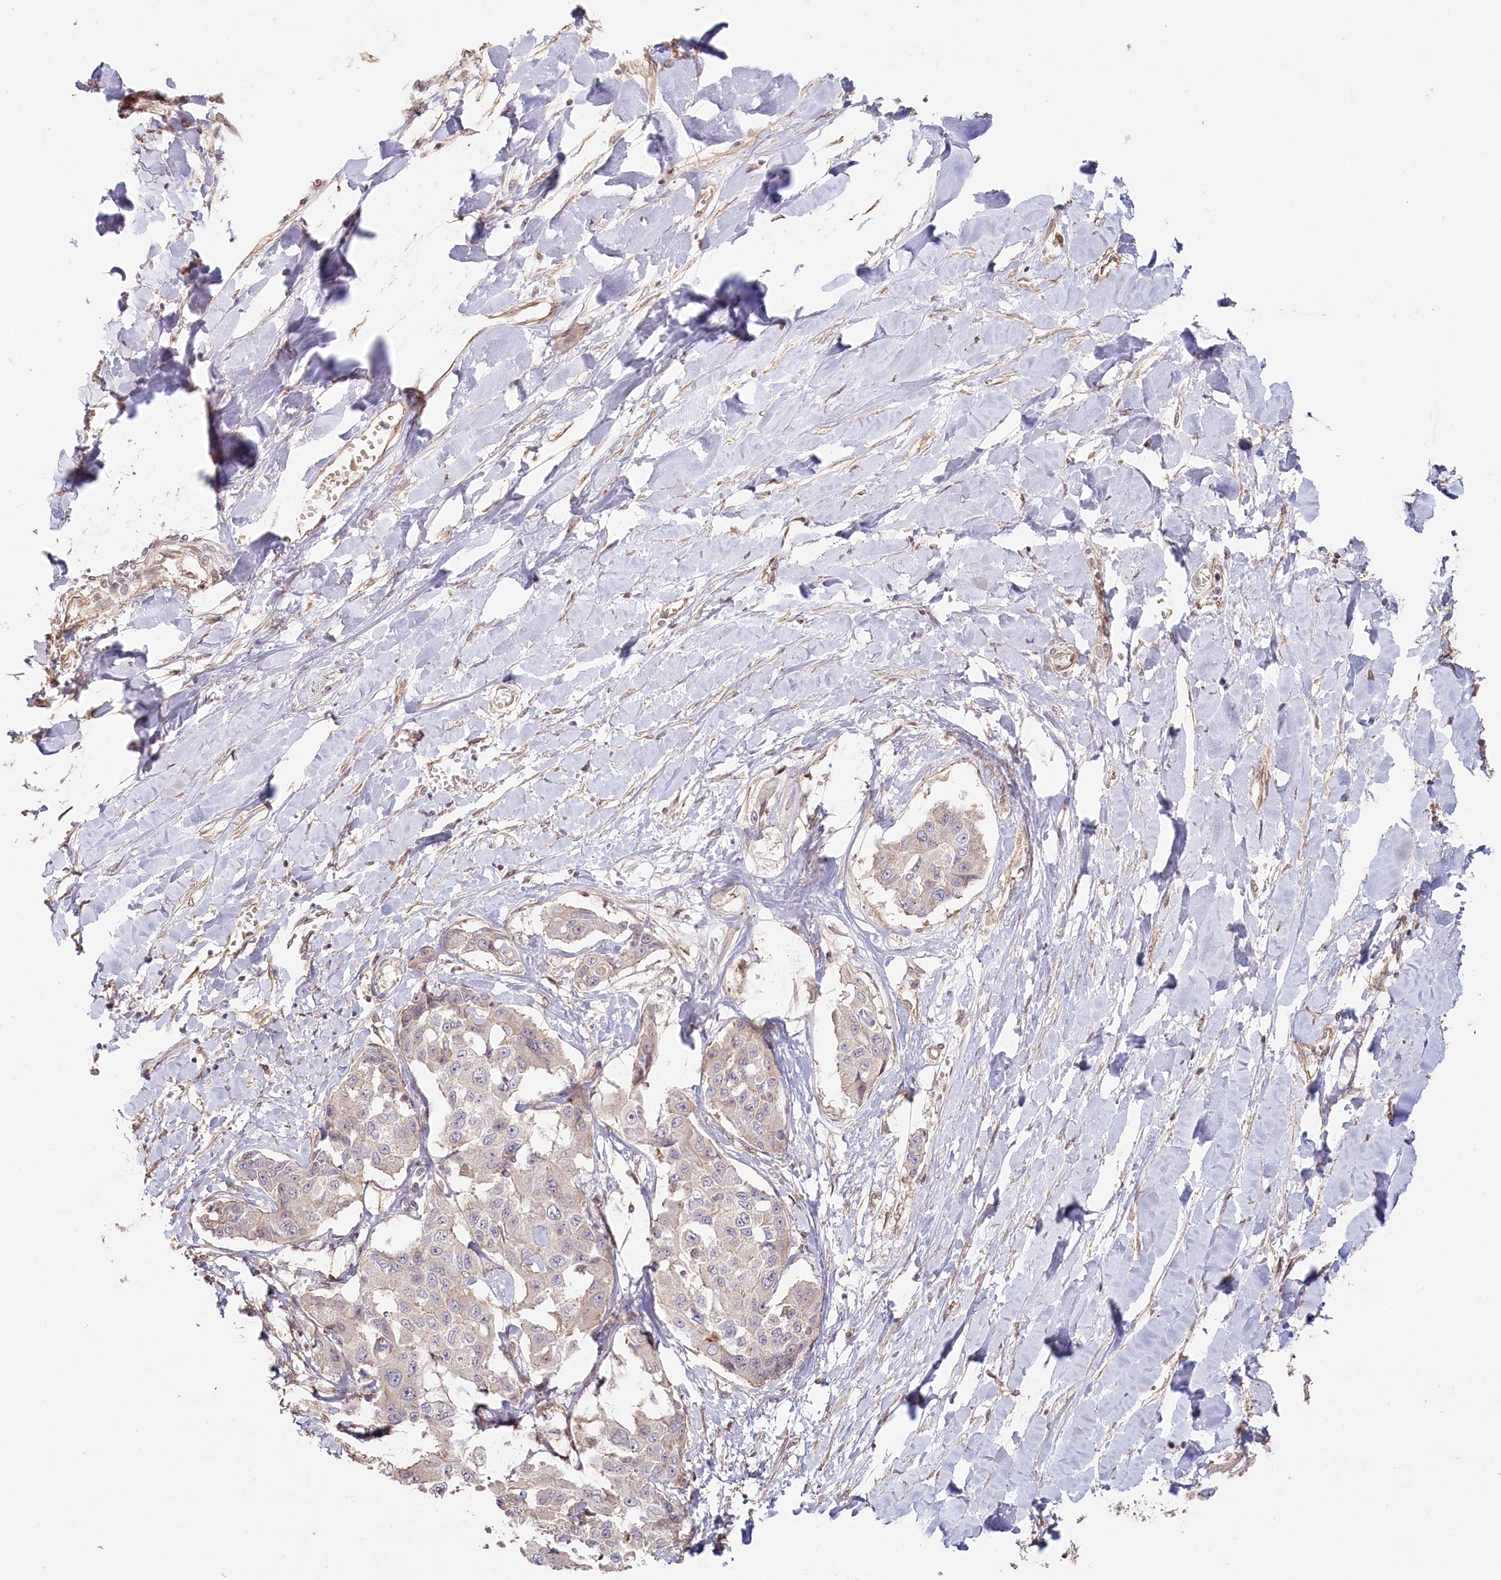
{"staining": {"intensity": "negative", "quantity": "none", "location": "none"}, "tissue": "liver cancer", "cell_type": "Tumor cells", "image_type": "cancer", "snomed": [{"axis": "morphology", "description": "Cholangiocarcinoma"}, {"axis": "topography", "description": "Liver"}], "caption": "Immunohistochemistry image of human cholangiocarcinoma (liver) stained for a protein (brown), which exhibits no positivity in tumor cells.", "gene": "TCHP", "patient": {"sex": "male", "age": 59}}